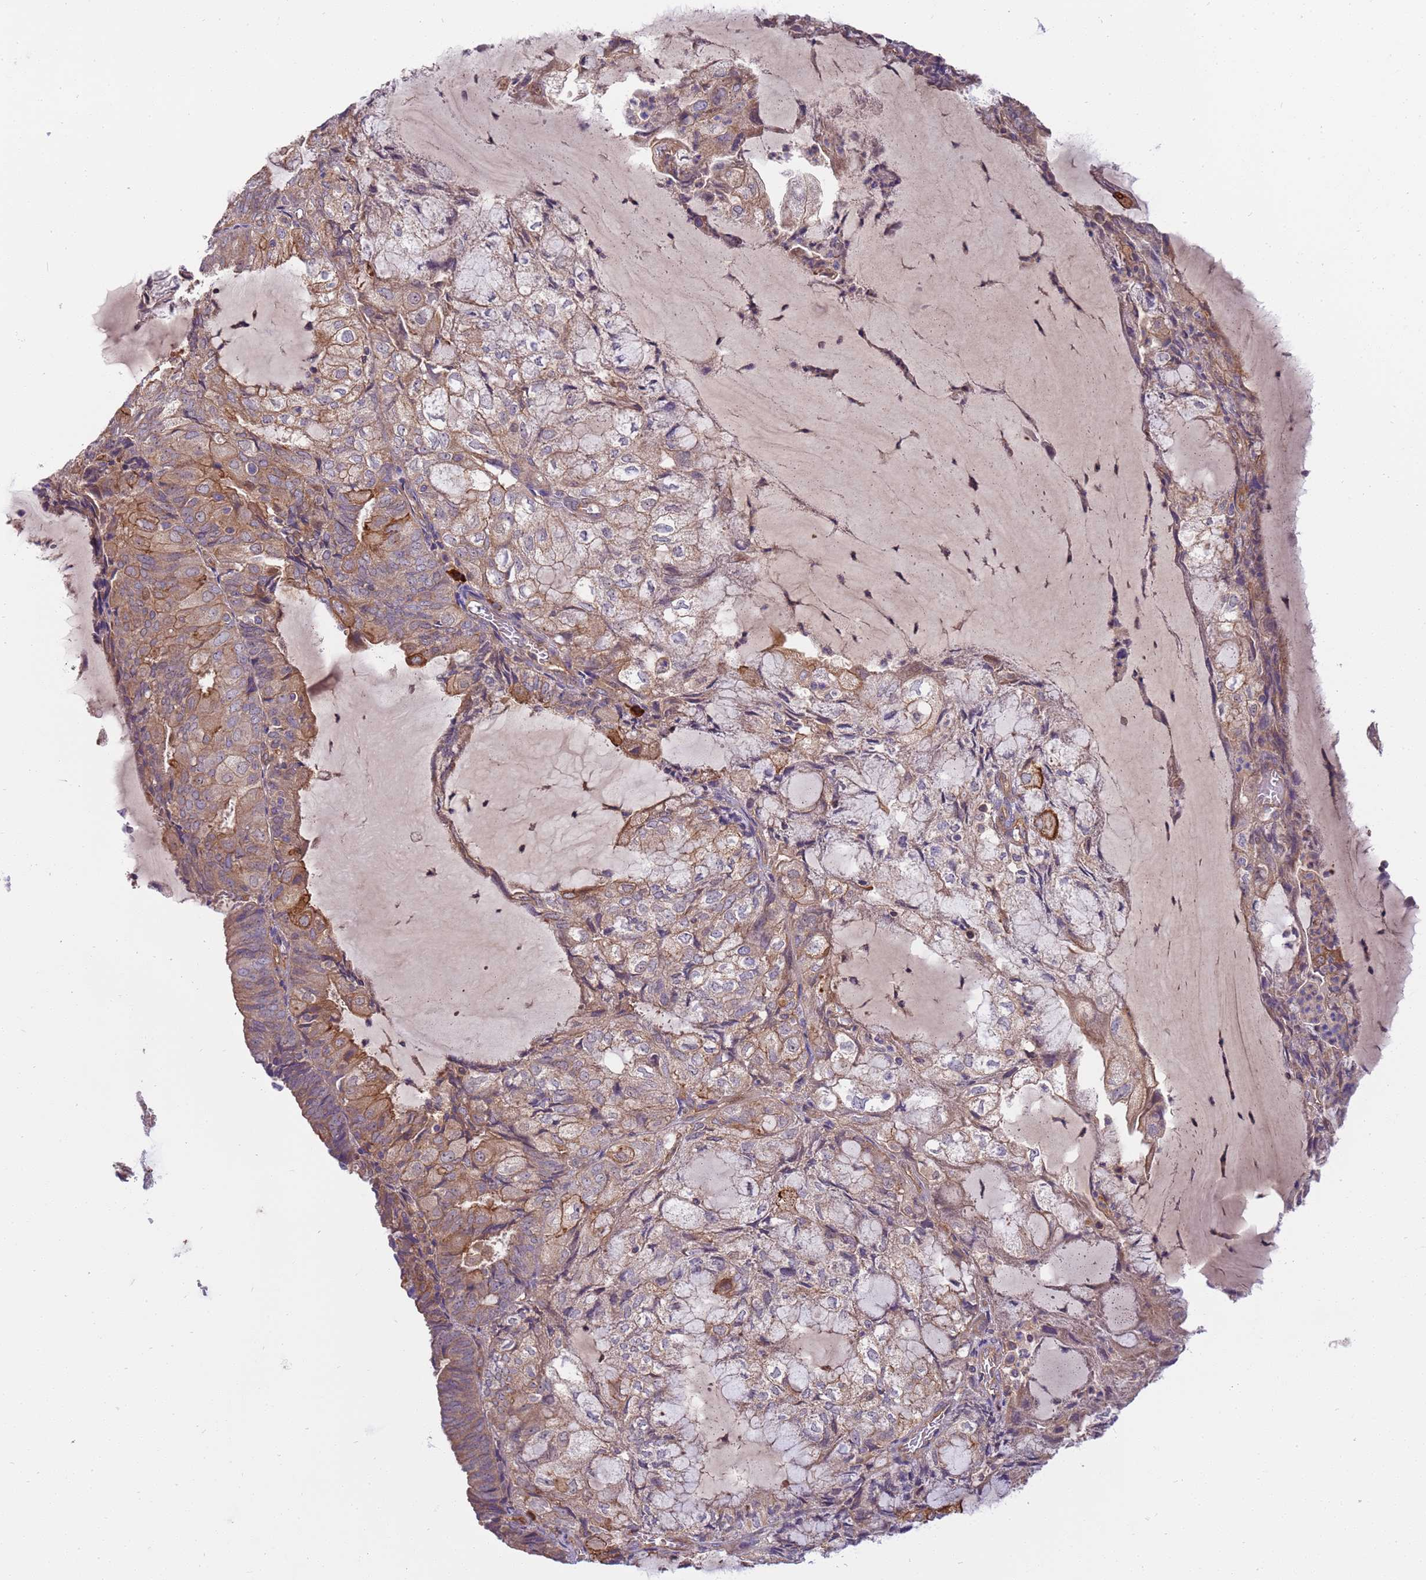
{"staining": {"intensity": "moderate", "quantity": "25%-75%", "location": "cytoplasmic/membranous"}, "tissue": "endometrial cancer", "cell_type": "Tumor cells", "image_type": "cancer", "snomed": [{"axis": "morphology", "description": "Adenocarcinoma, NOS"}, {"axis": "topography", "description": "Endometrium"}], "caption": "DAB (3,3'-diaminobenzidine) immunohistochemical staining of human endometrial cancer shows moderate cytoplasmic/membranous protein staining in about 25%-75% of tumor cells. (brown staining indicates protein expression, while blue staining denotes nuclei).", "gene": "SMCO3", "patient": {"sex": "female", "age": 81}}